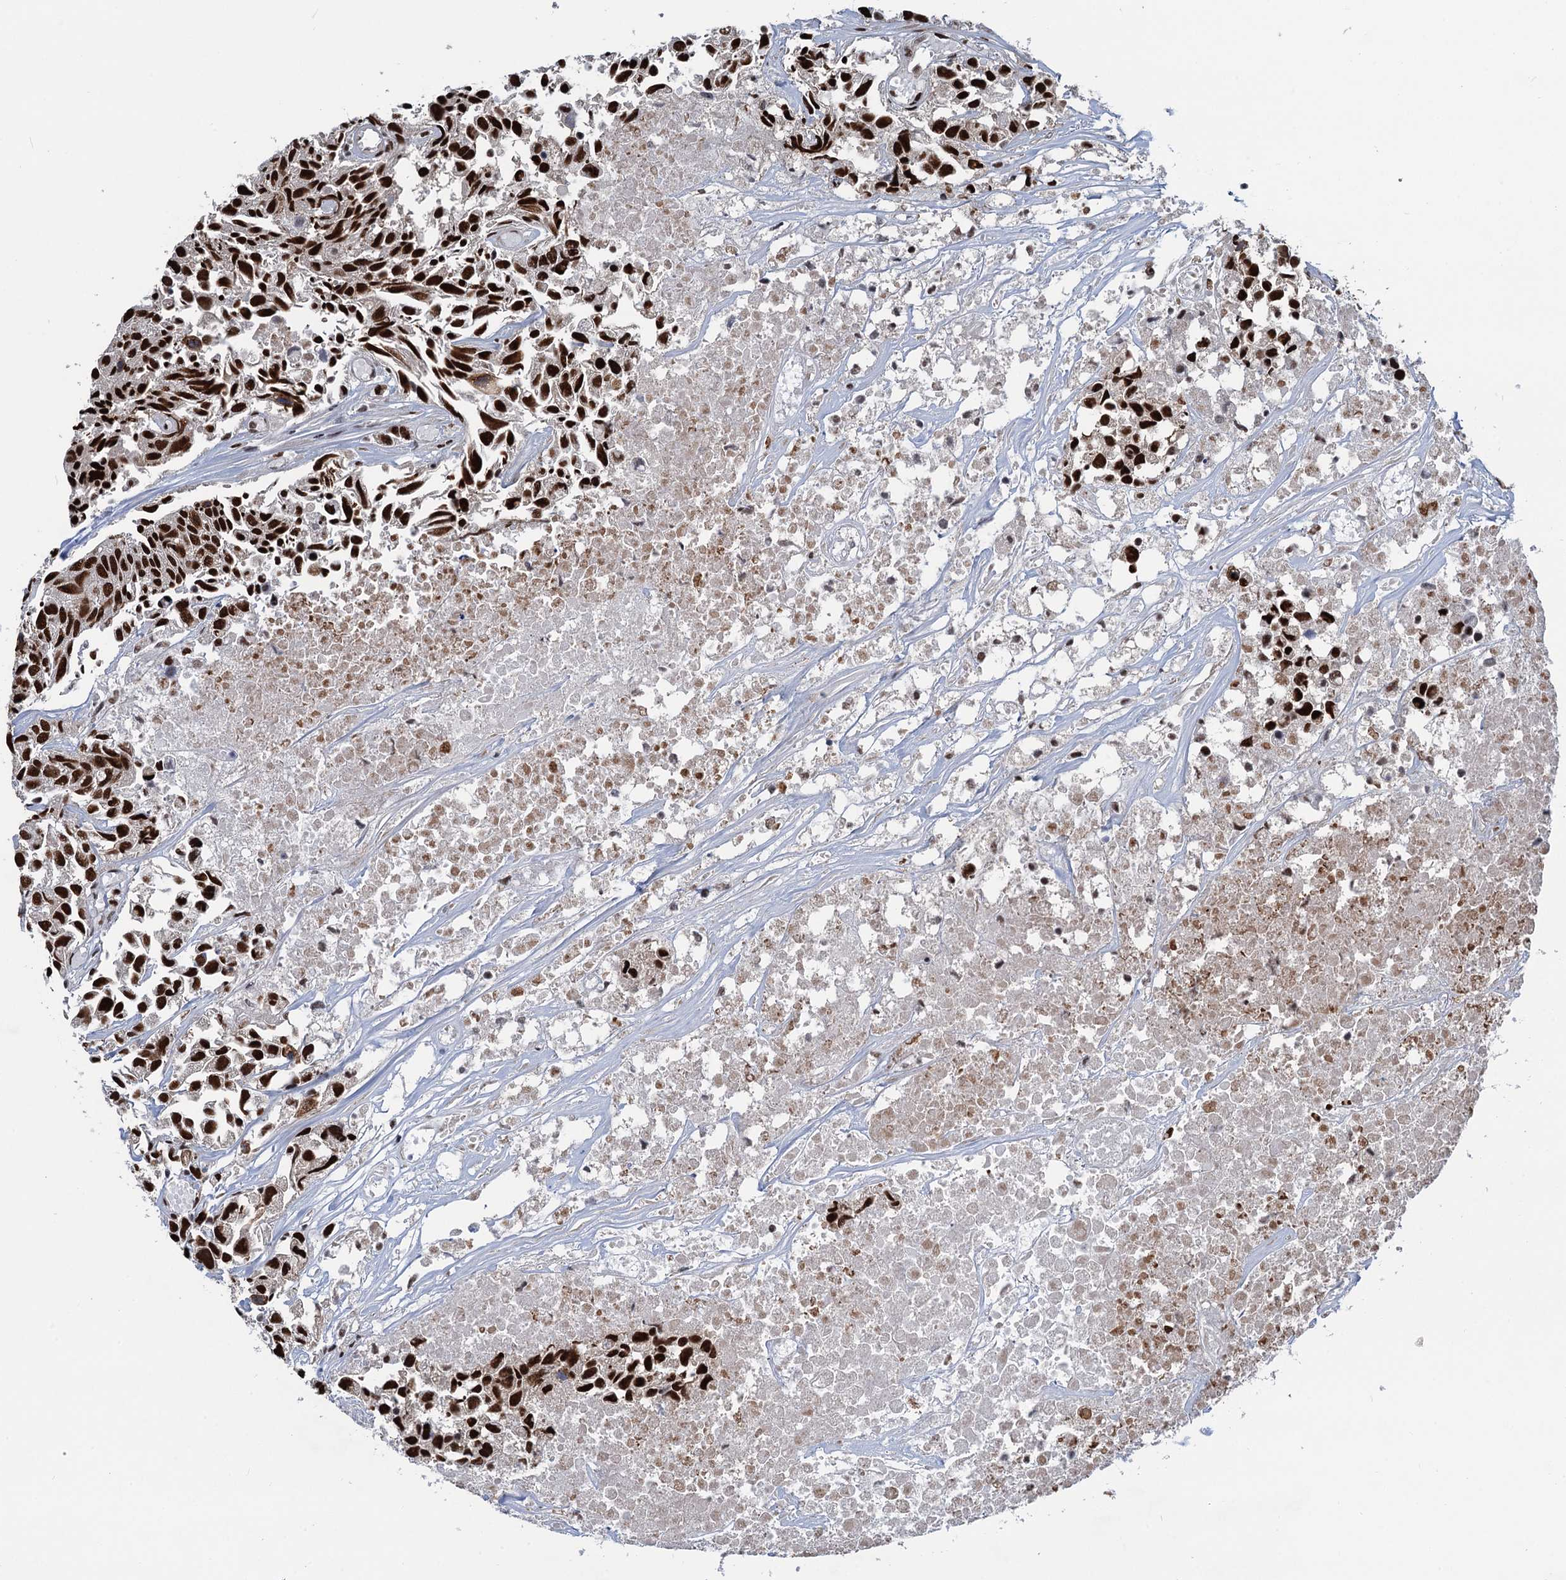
{"staining": {"intensity": "strong", "quantity": ">75%", "location": "nuclear"}, "tissue": "urothelial cancer", "cell_type": "Tumor cells", "image_type": "cancer", "snomed": [{"axis": "morphology", "description": "Urothelial carcinoma, High grade"}, {"axis": "topography", "description": "Urinary bladder"}], "caption": "The micrograph exhibits immunohistochemical staining of high-grade urothelial carcinoma. There is strong nuclear expression is present in approximately >75% of tumor cells. (DAB = brown stain, brightfield microscopy at high magnification).", "gene": "PPP4R1", "patient": {"sex": "female", "age": 75}}